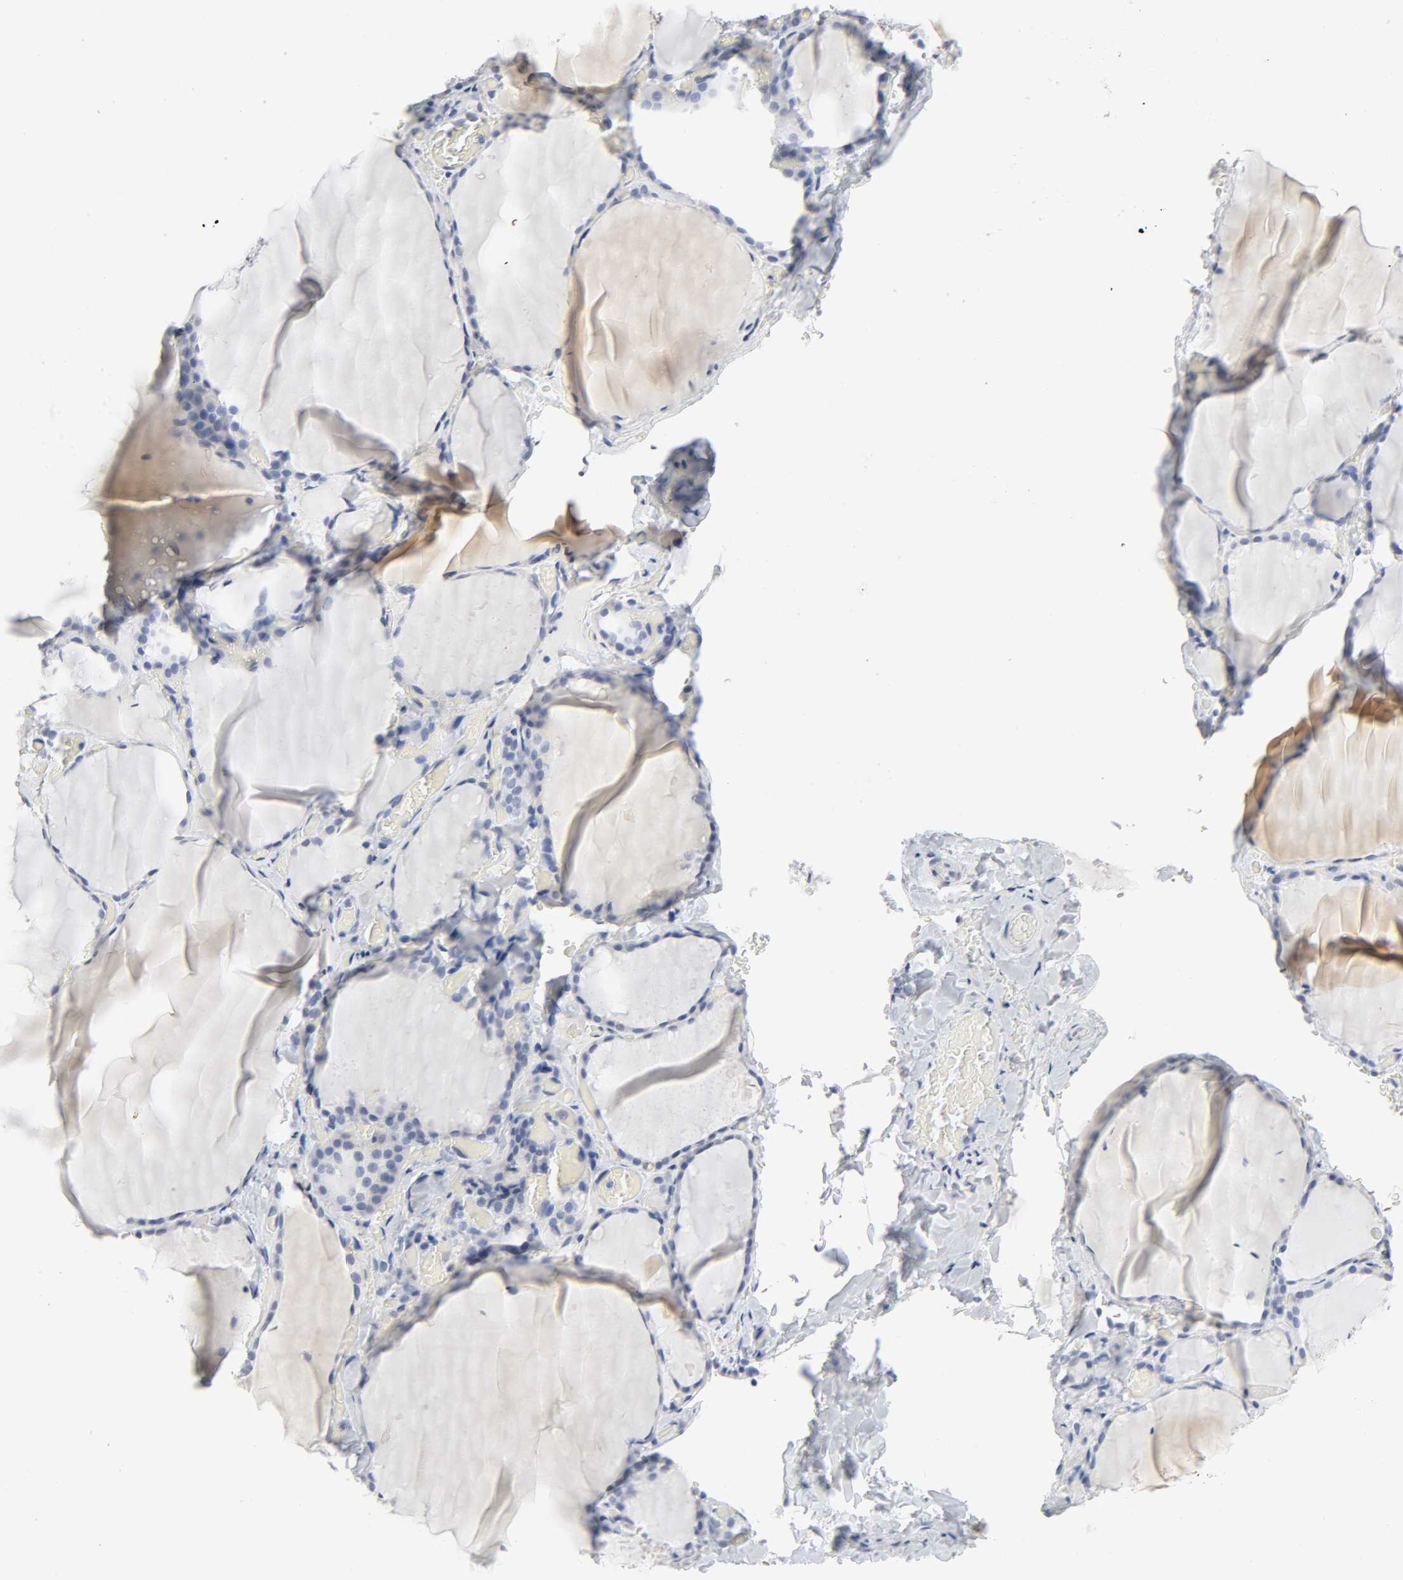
{"staining": {"intensity": "negative", "quantity": "none", "location": "none"}, "tissue": "thyroid gland", "cell_type": "Glandular cells", "image_type": "normal", "snomed": [{"axis": "morphology", "description": "Normal tissue, NOS"}, {"axis": "topography", "description": "Thyroid gland"}], "caption": "Immunohistochemistry image of unremarkable human thyroid gland stained for a protein (brown), which reveals no positivity in glandular cells. (Immunohistochemistry, brightfield microscopy, high magnification).", "gene": "SLCO1B3", "patient": {"sex": "female", "age": 22}}